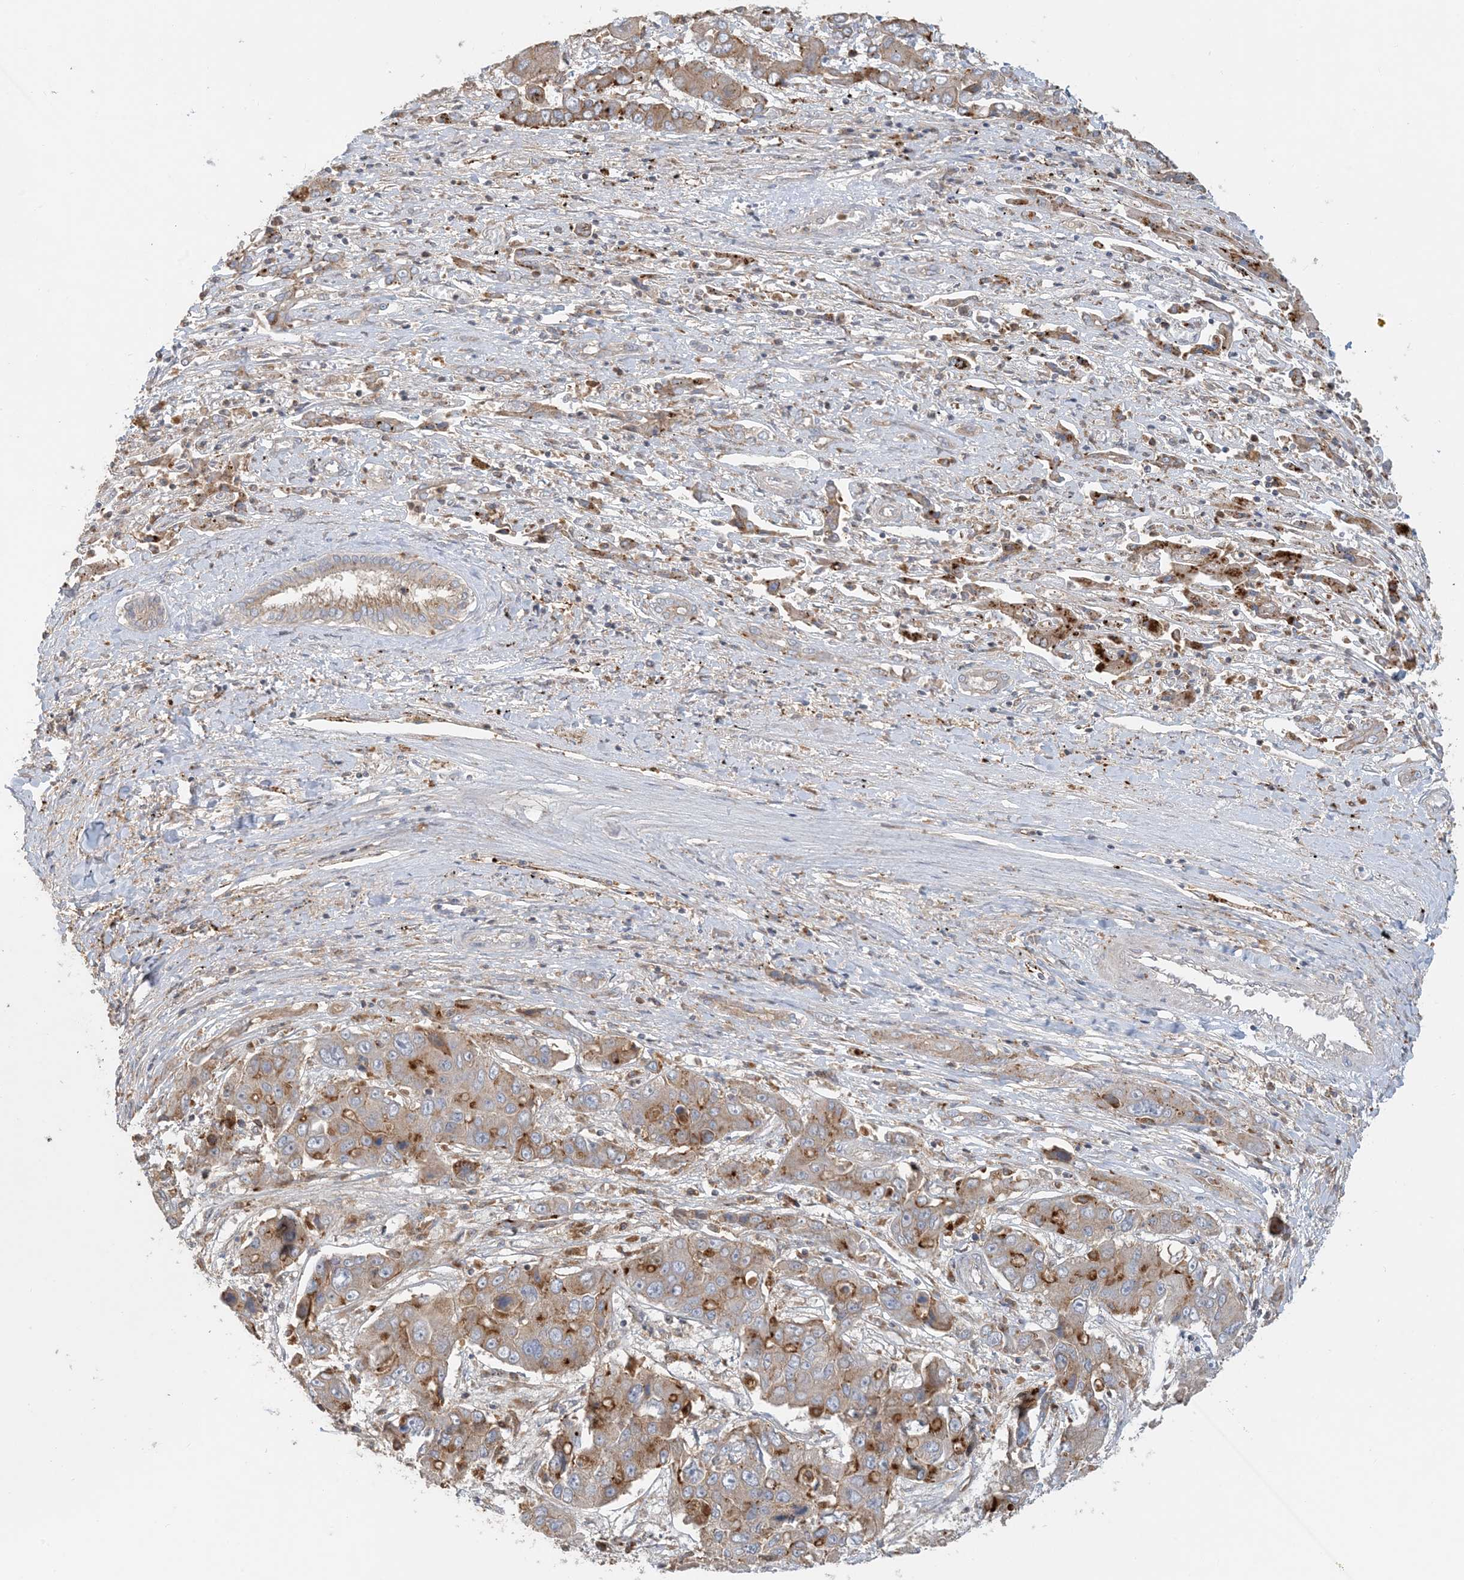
{"staining": {"intensity": "moderate", "quantity": "25%-75%", "location": "cytoplasmic/membranous"}, "tissue": "liver cancer", "cell_type": "Tumor cells", "image_type": "cancer", "snomed": [{"axis": "morphology", "description": "Cholangiocarcinoma"}, {"axis": "topography", "description": "Liver"}], "caption": "This image reveals immunohistochemistry (IHC) staining of liver cholangiocarcinoma, with medium moderate cytoplasmic/membranous staining in about 25%-75% of tumor cells.", "gene": "SPPL2A", "patient": {"sex": "male", "age": 67}}